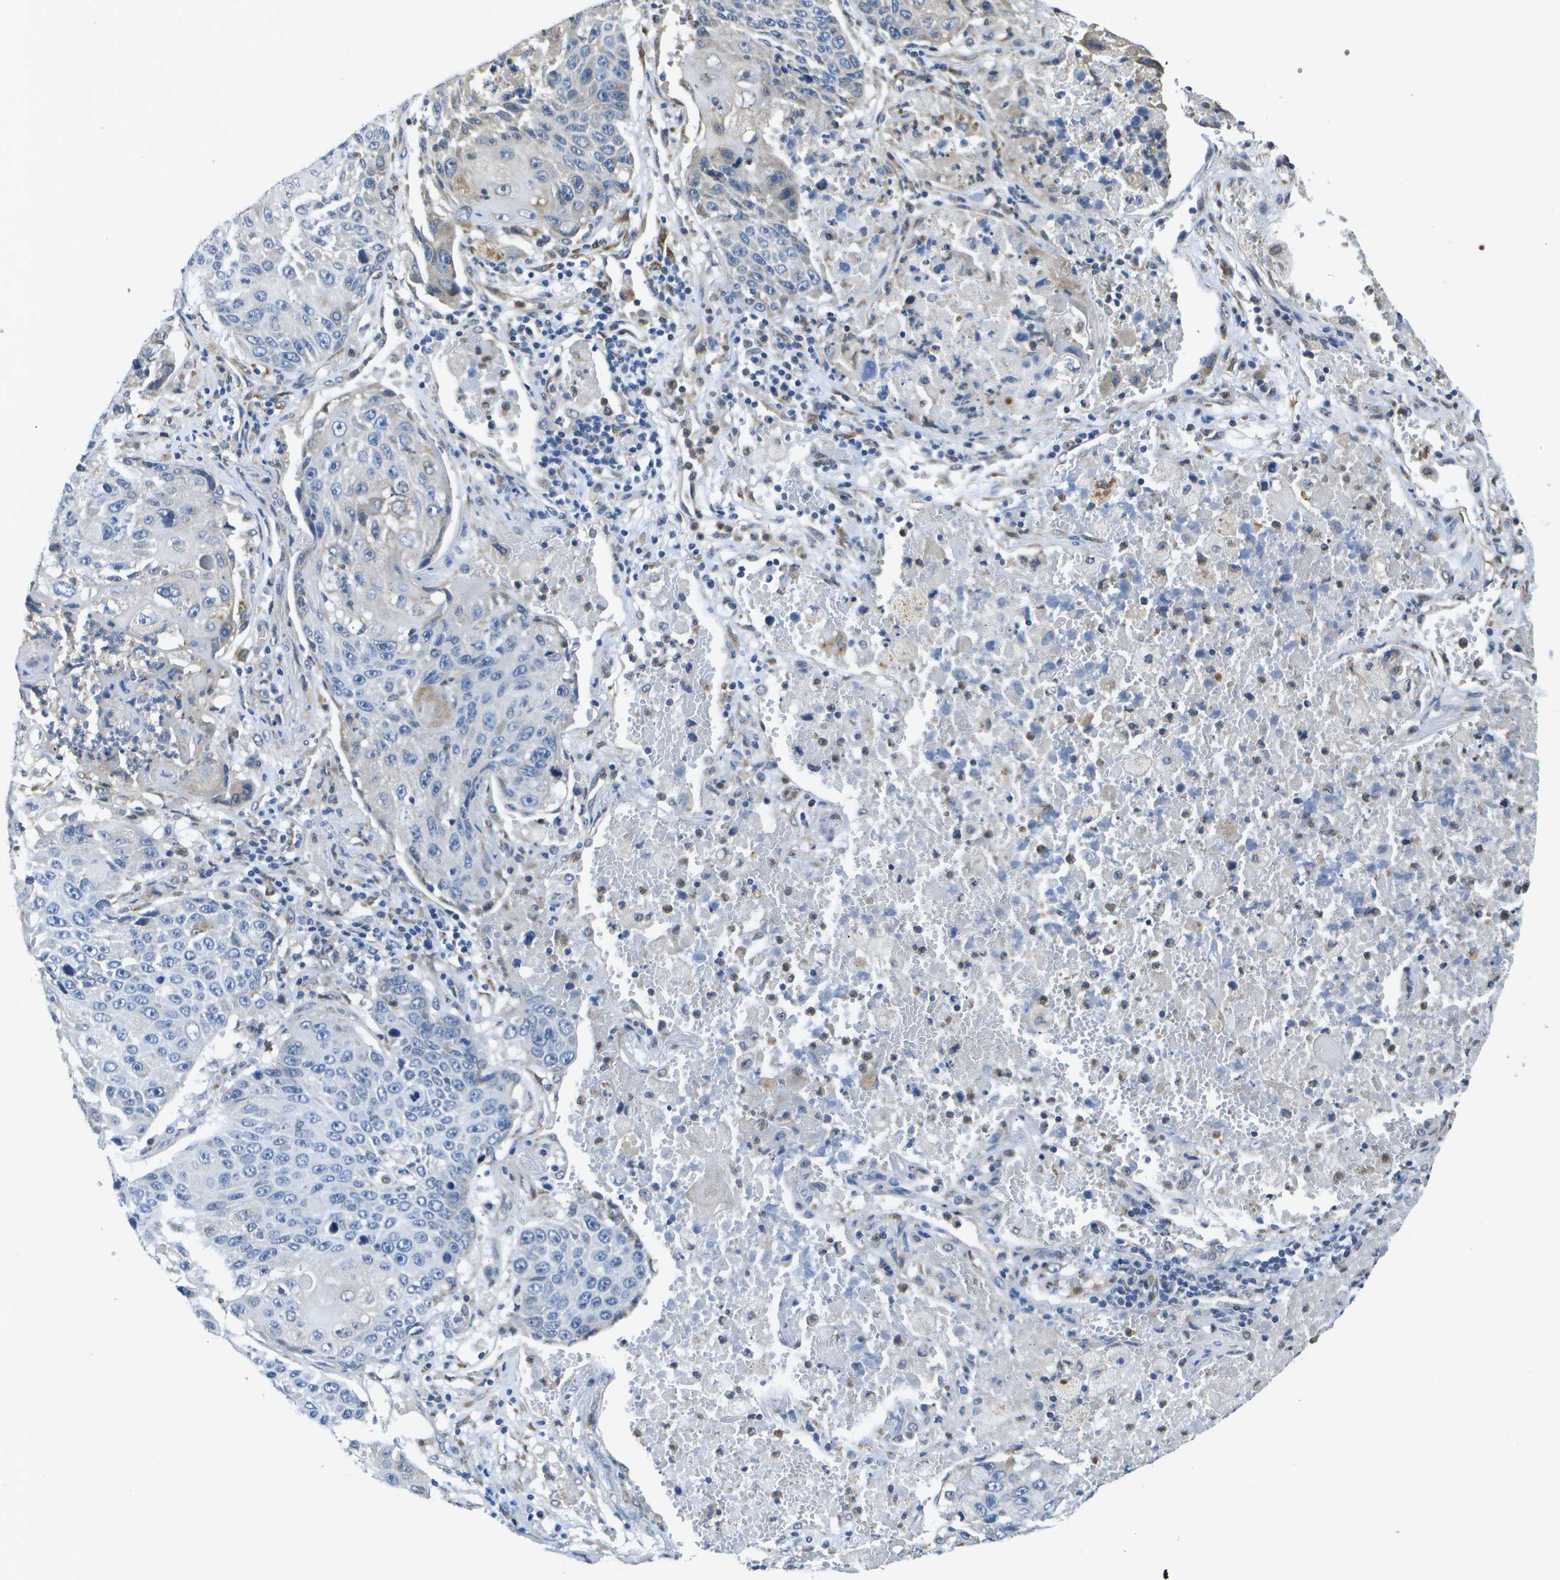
{"staining": {"intensity": "negative", "quantity": "none", "location": "none"}, "tissue": "lung cancer", "cell_type": "Tumor cells", "image_type": "cancer", "snomed": [{"axis": "morphology", "description": "Squamous cell carcinoma, NOS"}, {"axis": "topography", "description": "Lung"}], "caption": "Immunohistochemistry micrograph of neoplastic tissue: lung cancer stained with DAB (3,3'-diaminobenzidine) reveals no significant protein staining in tumor cells.", "gene": "DSE", "patient": {"sex": "male", "age": 61}}